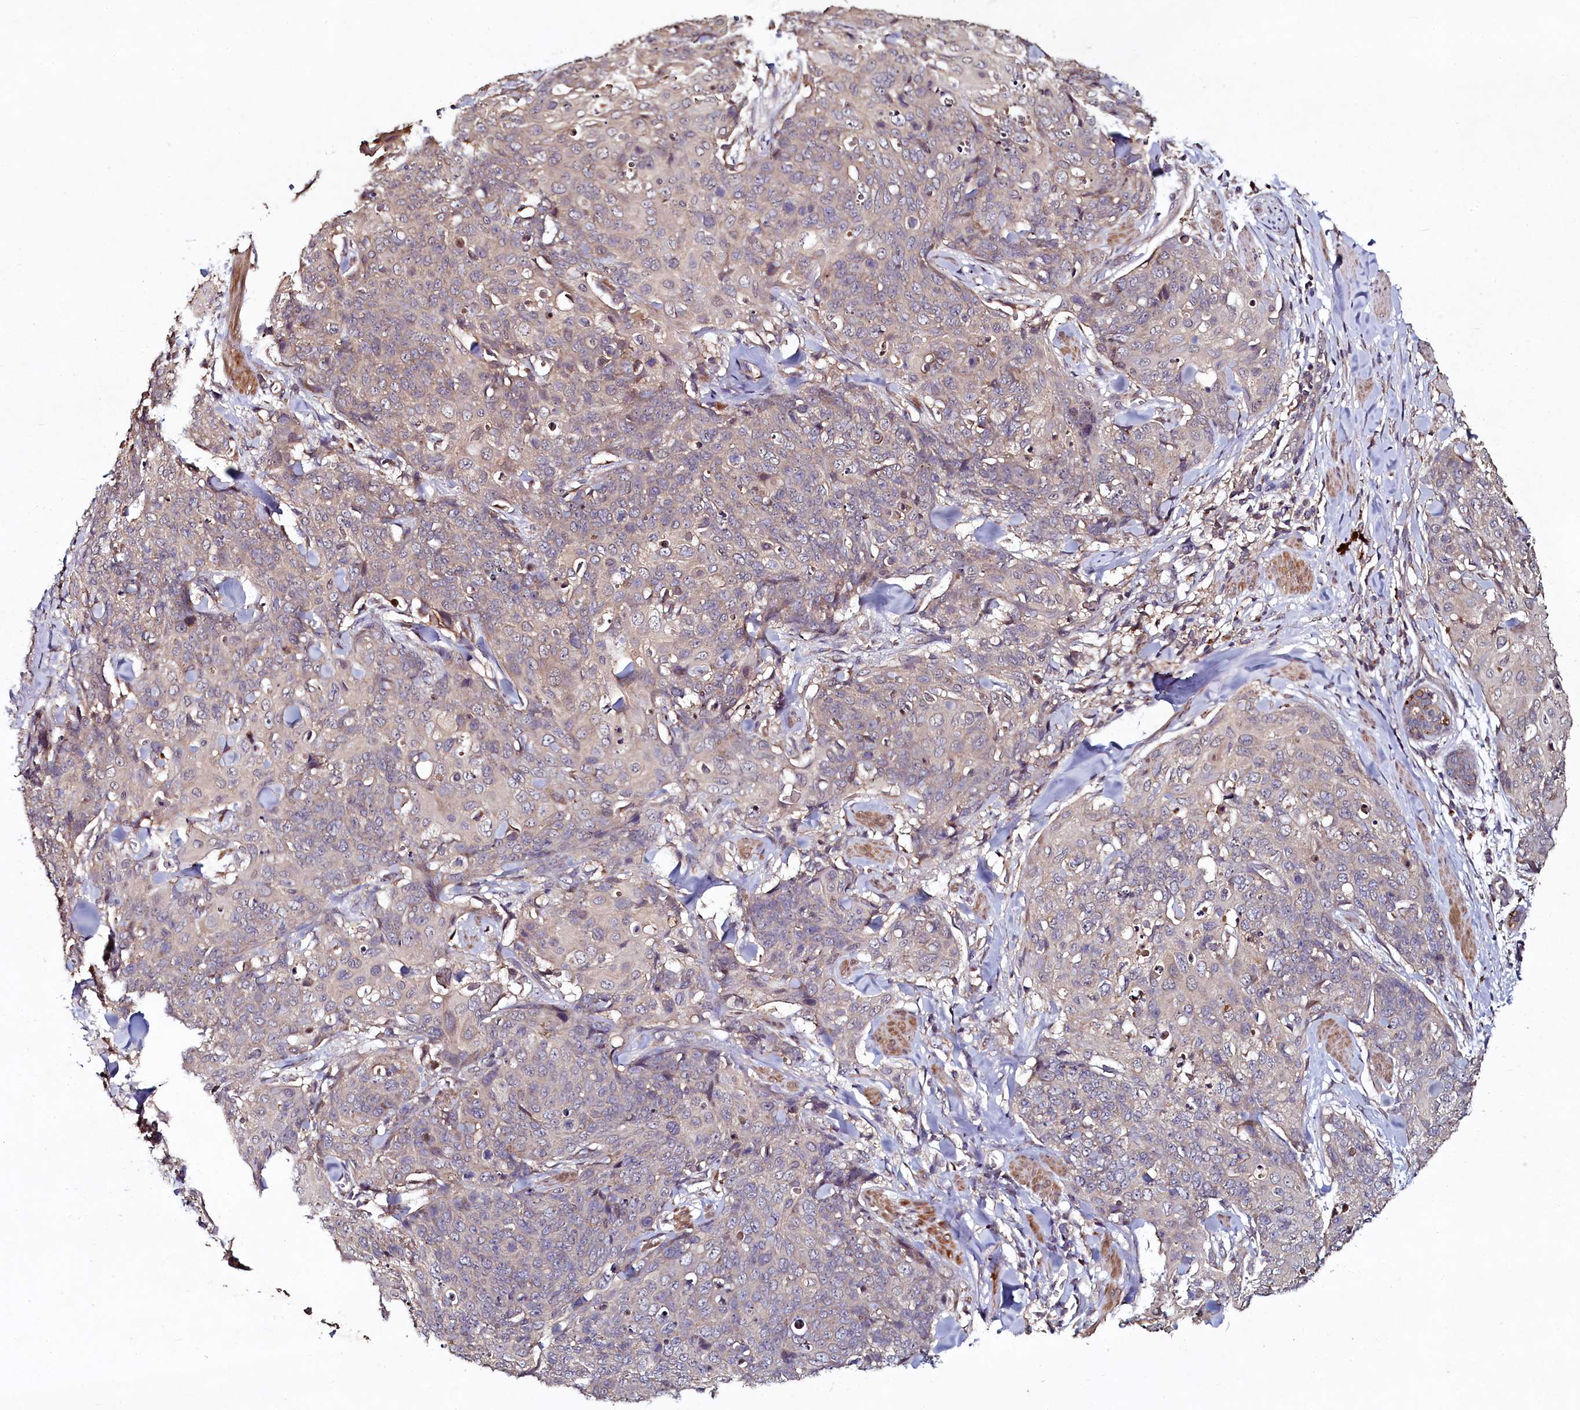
{"staining": {"intensity": "weak", "quantity": "25%-75%", "location": "cytoplasmic/membranous"}, "tissue": "skin cancer", "cell_type": "Tumor cells", "image_type": "cancer", "snomed": [{"axis": "morphology", "description": "Squamous cell carcinoma, NOS"}, {"axis": "topography", "description": "Skin"}, {"axis": "topography", "description": "Vulva"}], "caption": "A histopathology image showing weak cytoplasmic/membranous positivity in approximately 25%-75% of tumor cells in skin squamous cell carcinoma, as visualized by brown immunohistochemical staining.", "gene": "SEC24C", "patient": {"sex": "female", "age": 85}}